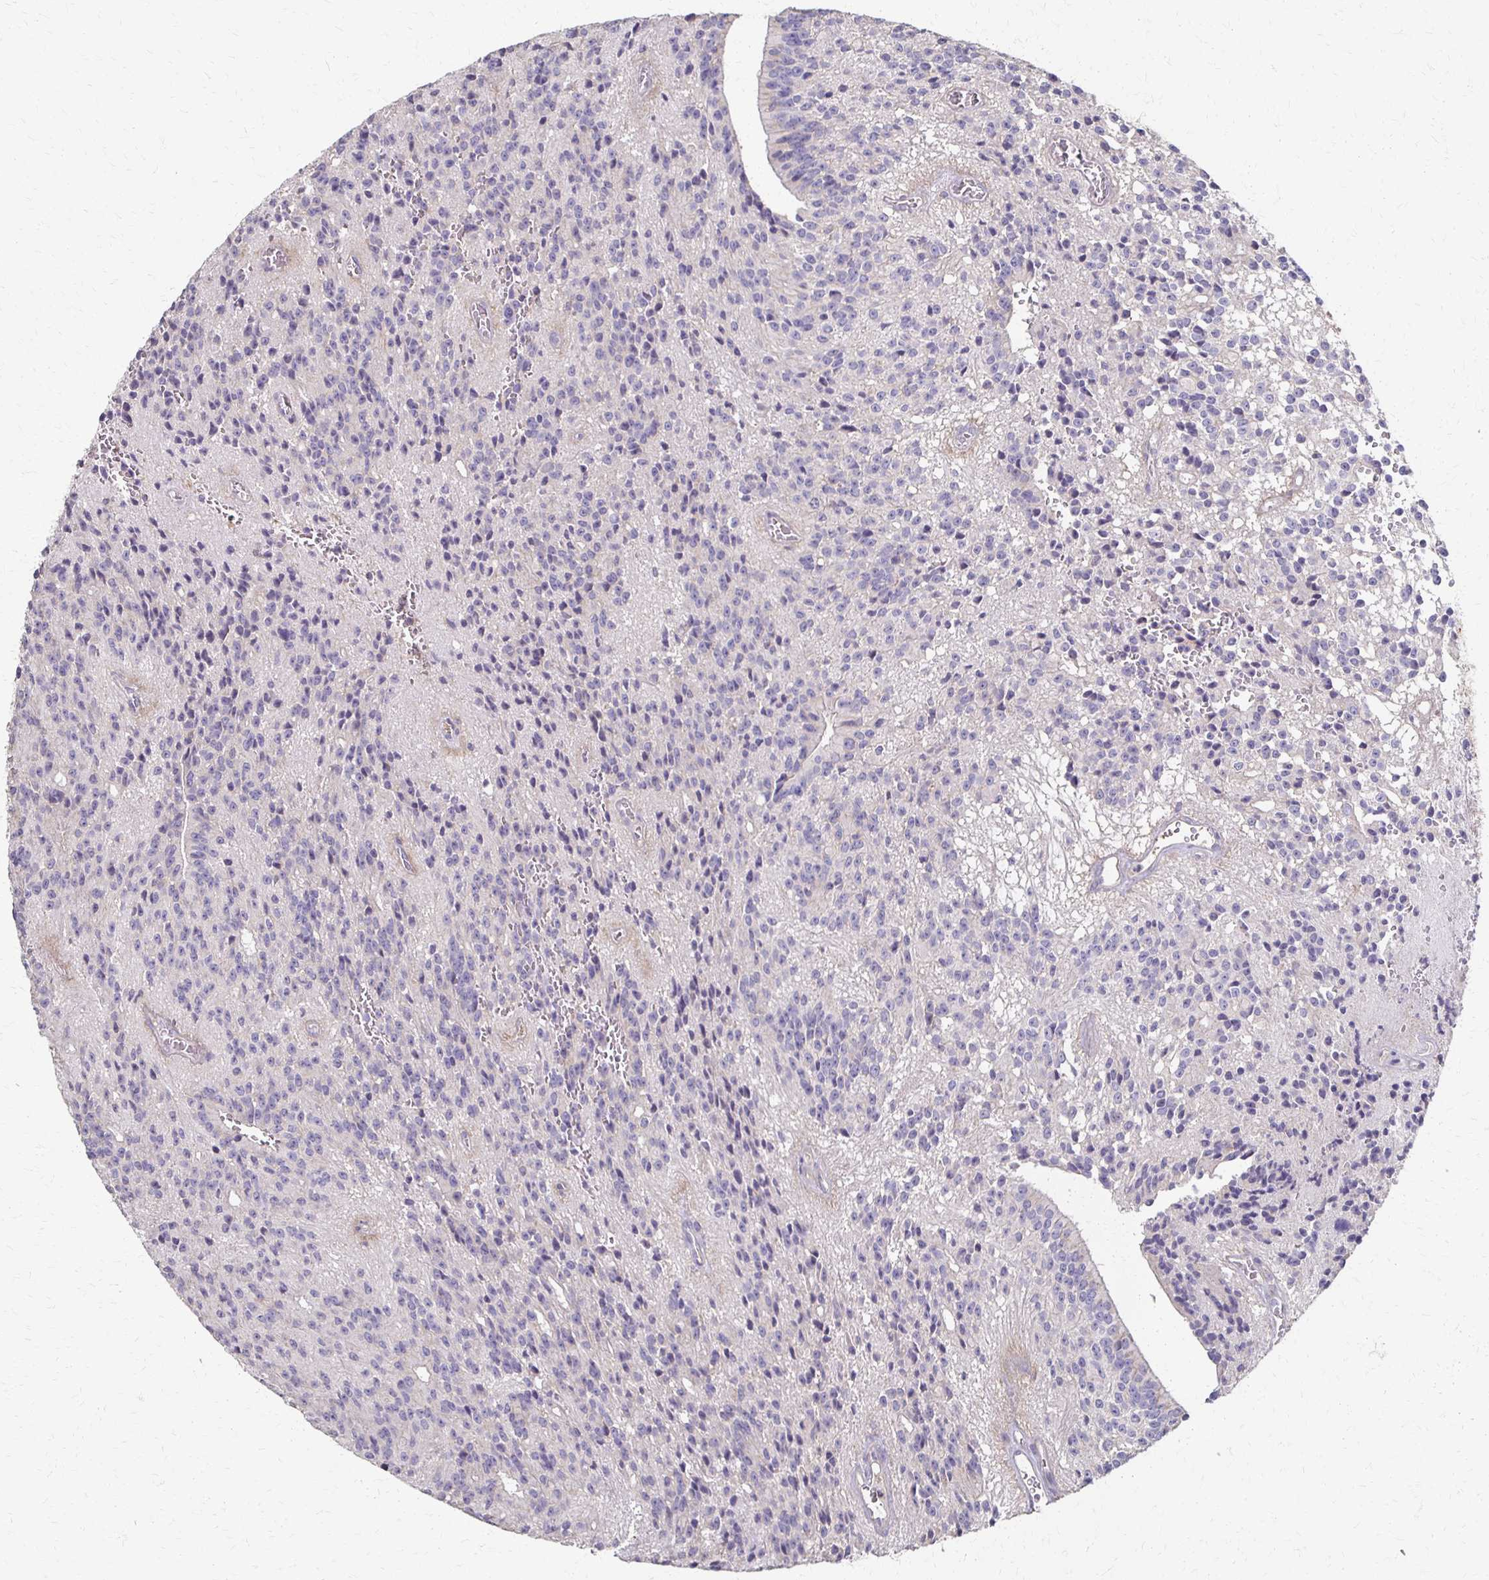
{"staining": {"intensity": "negative", "quantity": "none", "location": "none"}, "tissue": "glioma", "cell_type": "Tumor cells", "image_type": "cancer", "snomed": [{"axis": "morphology", "description": "Glioma, malignant, Low grade"}, {"axis": "topography", "description": "Brain"}], "caption": "Low-grade glioma (malignant) stained for a protein using immunohistochemistry (IHC) demonstrates no positivity tumor cells.", "gene": "C1QTNF7", "patient": {"sex": "male", "age": 31}}